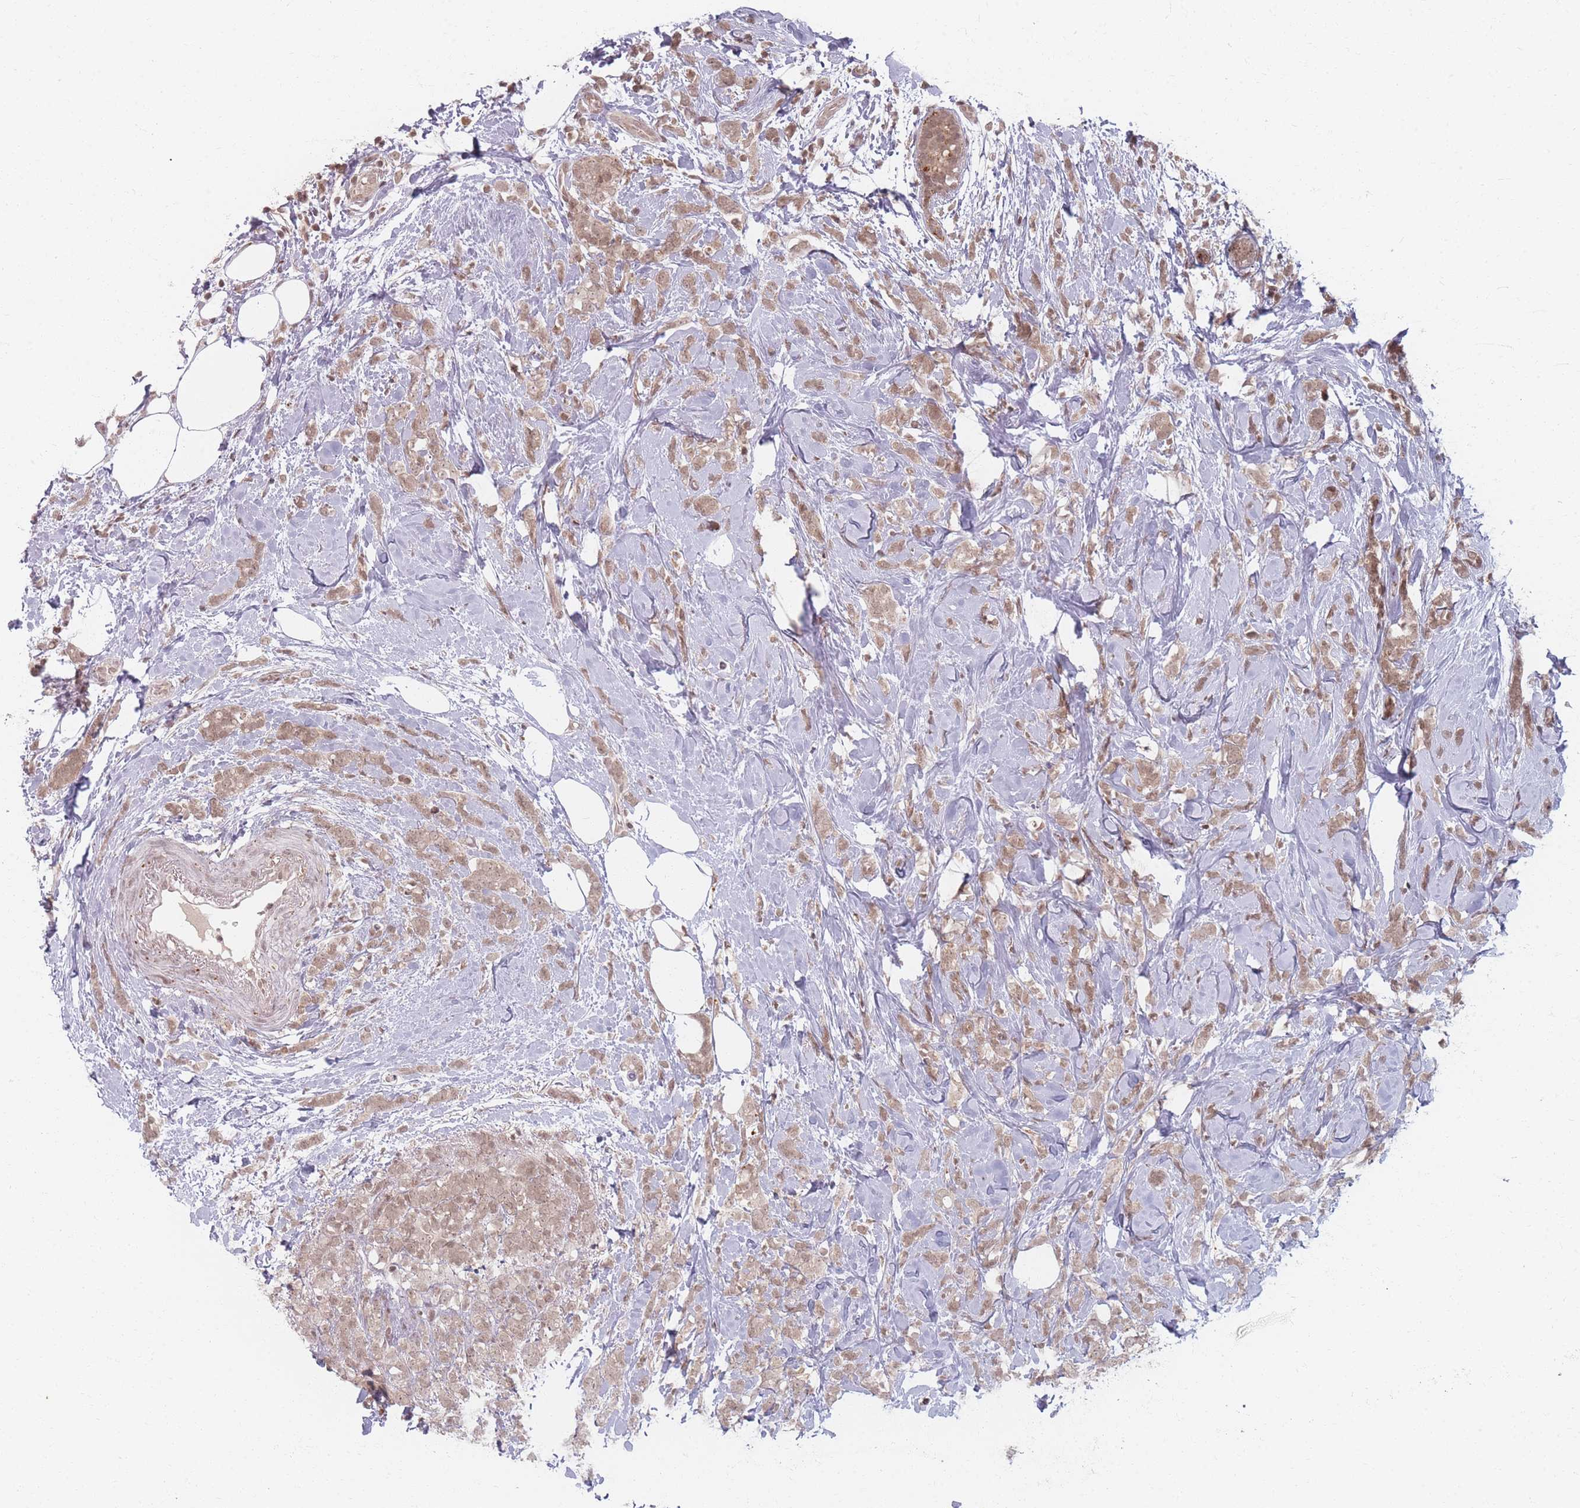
{"staining": {"intensity": "weak", "quantity": ">75%", "location": "nuclear"}, "tissue": "breast cancer", "cell_type": "Tumor cells", "image_type": "cancer", "snomed": [{"axis": "morphology", "description": "Lobular carcinoma"}, {"axis": "topography", "description": "Breast"}], "caption": "Breast cancer stained for a protein (brown) shows weak nuclear positive staining in approximately >75% of tumor cells.", "gene": "SPATA45", "patient": {"sex": "female", "age": 58}}